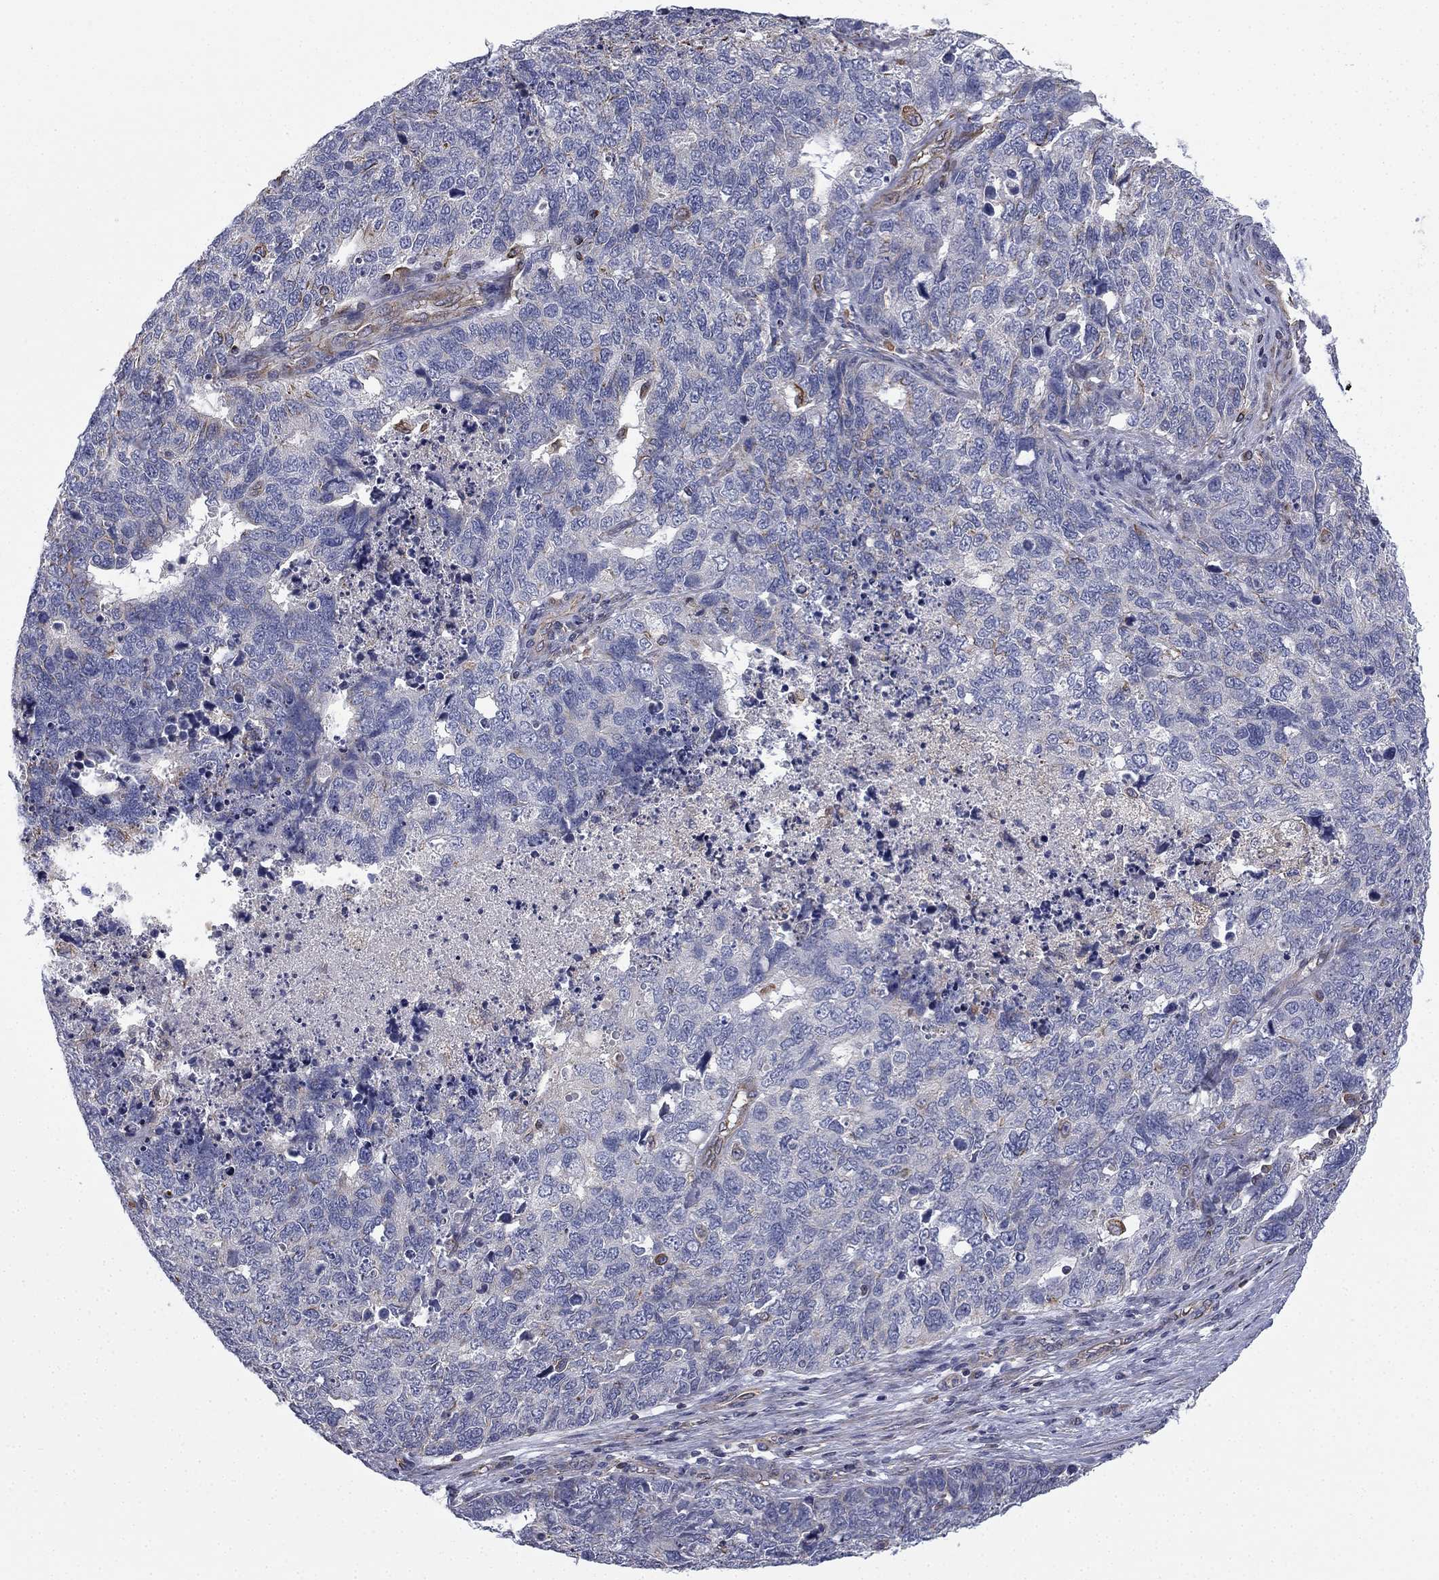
{"staining": {"intensity": "negative", "quantity": "none", "location": "none"}, "tissue": "cervical cancer", "cell_type": "Tumor cells", "image_type": "cancer", "snomed": [{"axis": "morphology", "description": "Squamous cell carcinoma, NOS"}, {"axis": "topography", "description": "Cervix"}], "caption": "Cervical cancer was stained to show a protein in brown. There is no significant staining in tumor cells.", "gene": "SCUBE1", "patient": {"sex": "female", "age": 63}}